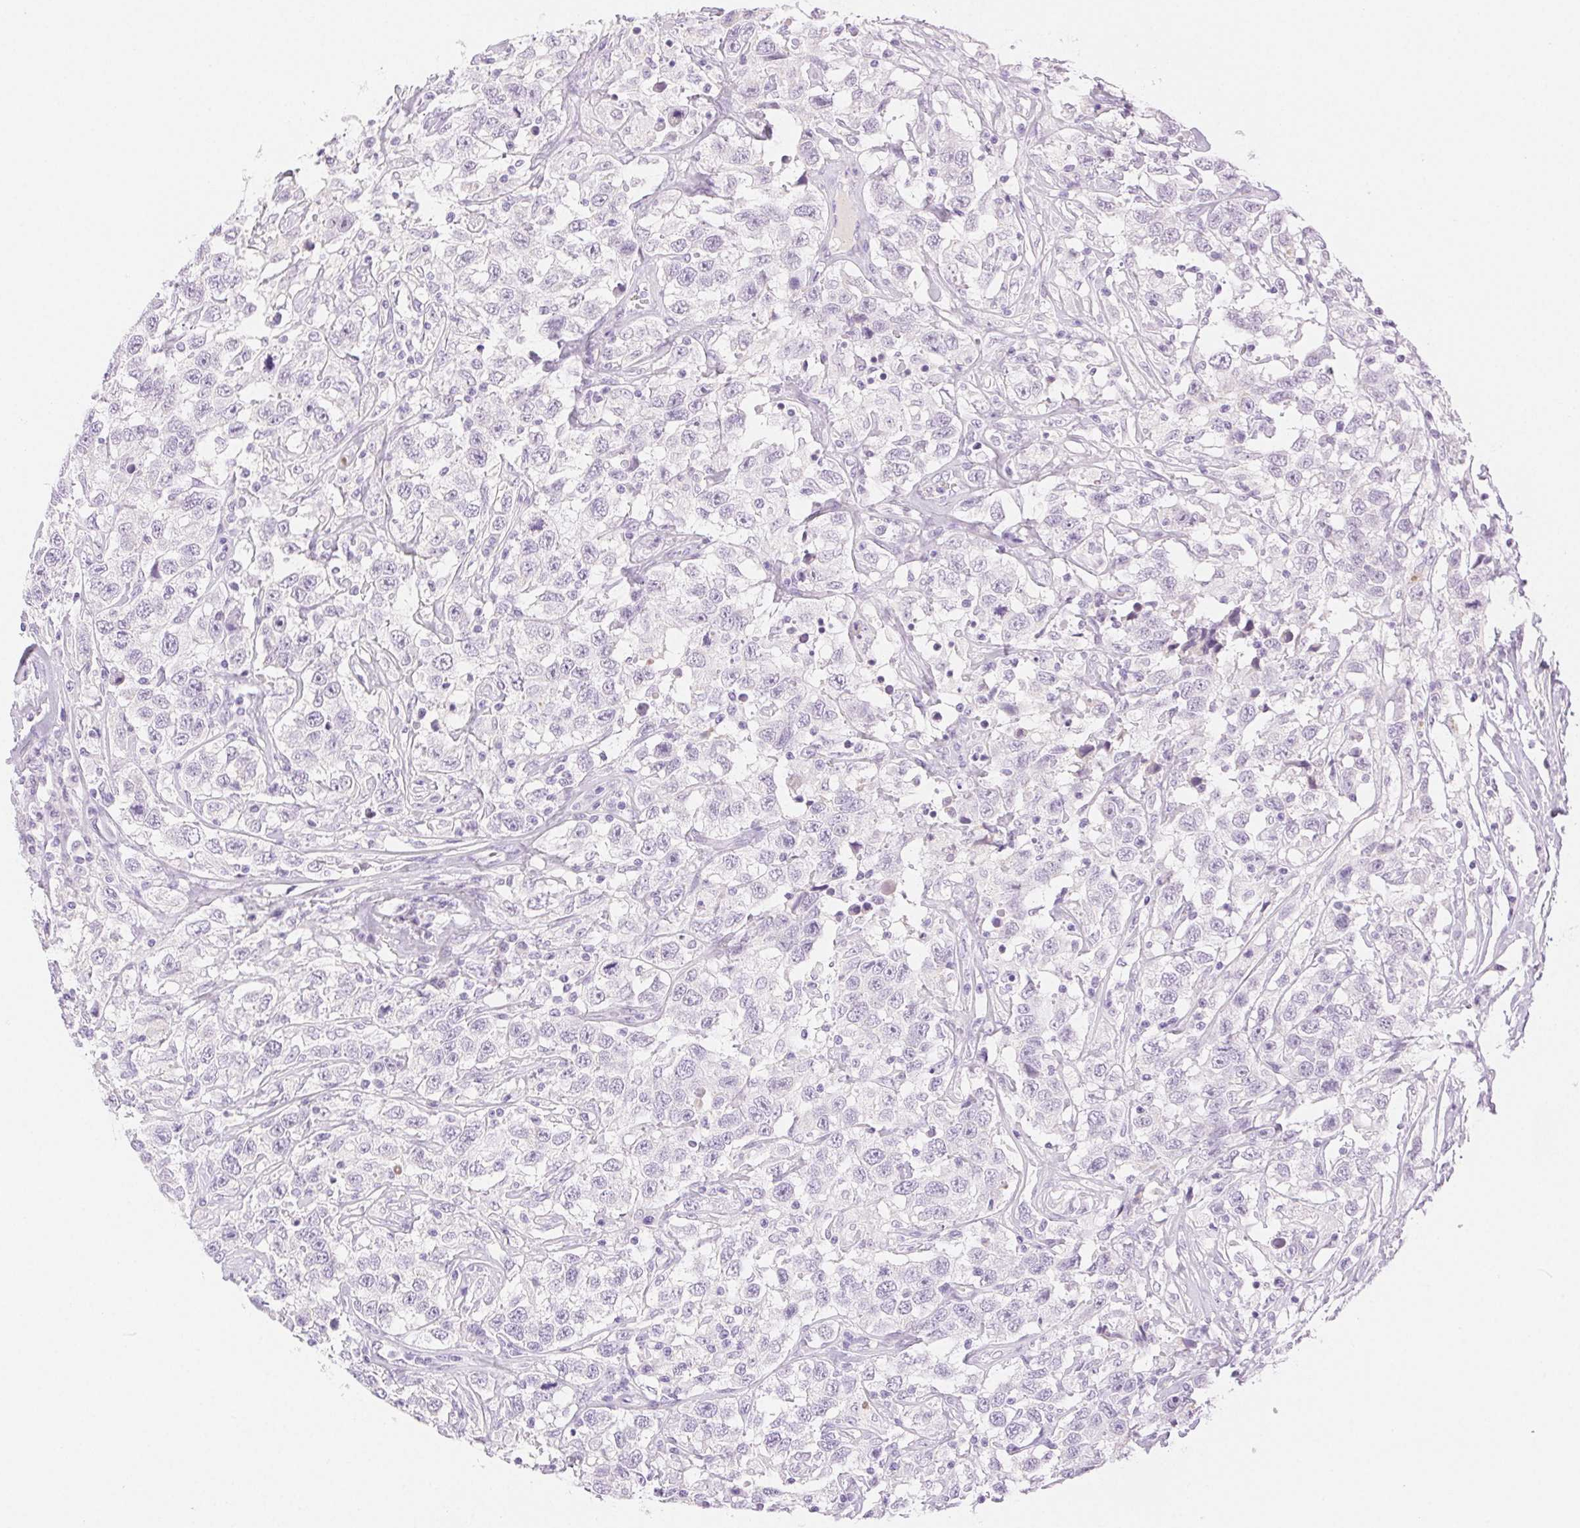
{"staining": {"intensity": "negative", "quantity": "none", "location": "none"}, "tissue": "testis cancer", "cell_type": "Tumor cells", "image_type": "cancer", "snomed": [{"axis": "morphology", "description": "Seminoma, NOS"}, {"axis": "topography", "description": "Testis"}], "caption": "Immunohistochemistry histopathology image of human testis cancer stained for a protein (brown), which displays no expression in tumor cells. (Immunohistochemistry, brightfield microscopy, high magnification).", "gene": "SPACA4", "patient": {"sex": "male", "age": 41}}